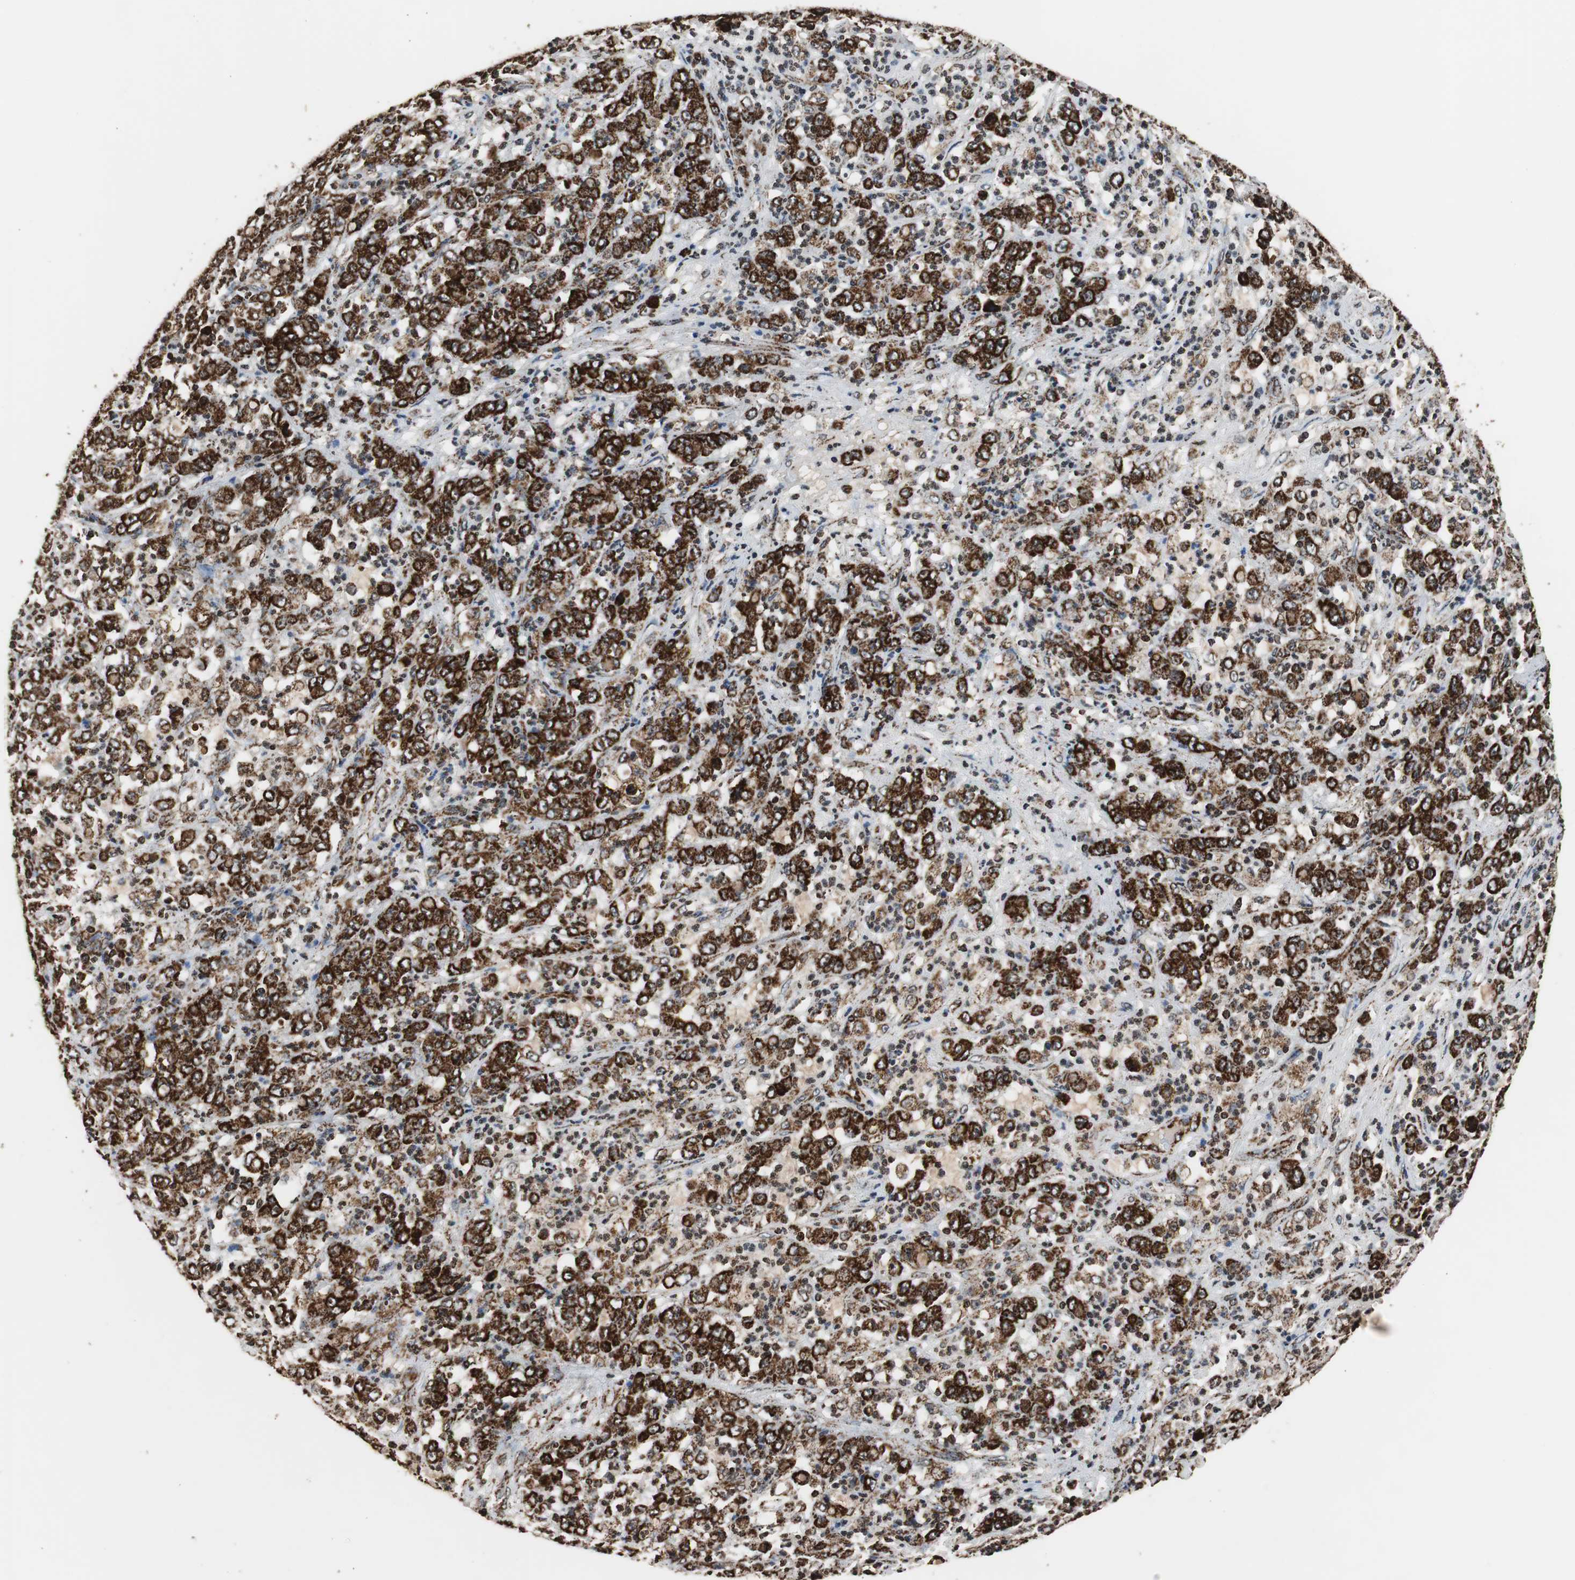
{"staining": {"intensity": "strong", "quantity": ">75%", "location": "cytoplasmic/membranous"}, "tissue": "stomach cancer", "cell_type": "Tumor cells", "image_type": "cancer", "snomed": [{"axis": "morphology", "description": "Adenocarcinoma, NOS"}, {"axis": "topography", "description": "Stomach, lower"}], "caption": "The immunohistochemical stain shows strong cytoplasmic/membranous staining in tumor cells of adenocarcinoma (stomach) tissue. Ihc stains the protein of interest in brown and the nuclei are stained blue.", "gene": "HSPA9", "patient": {"sex": "female", "age": 71}}